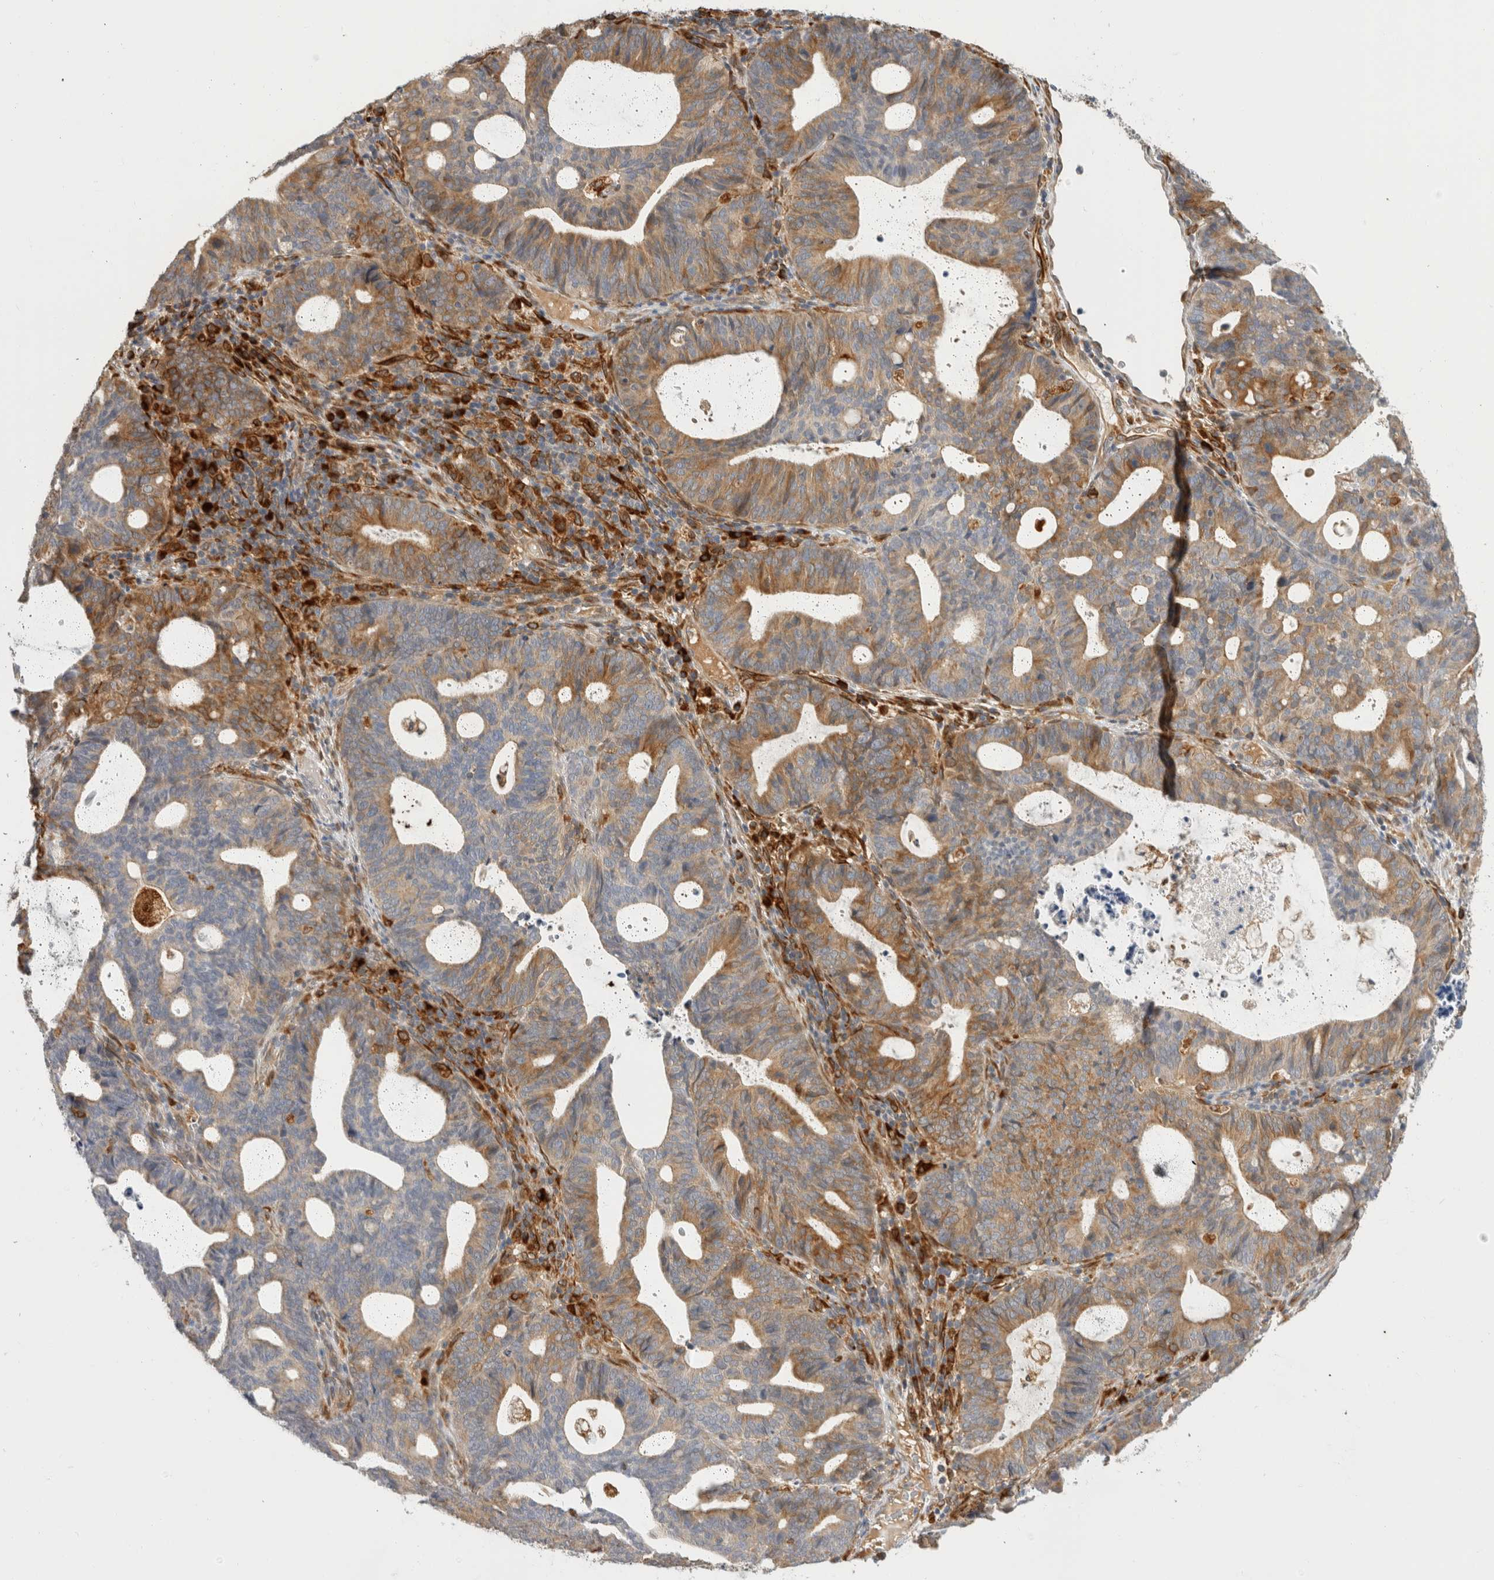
{"staining": {"intensity": "moderate", "quantity": "25%-75%", "location": "cytoplasmic/membranous"}, "tissue": "endometrial cancer", "cell_type": "Tumor cells", "image_type": "cancer", "snomed": [{"axis": "morphology", "description": "Adenocarcinoma, NOS"}, {"axis": "topography", "description": "Uterus"}], "caption": "Endometrial adenocarcinoma tissue shows moderate cytoplasmic/membranous positivity in about 25%-75% of tumor cells The protein of interest is shown in brown color, while the nuclei are stained blue.", "gene": "APOL2", "patient": {"sex": "female", "age": 83}}